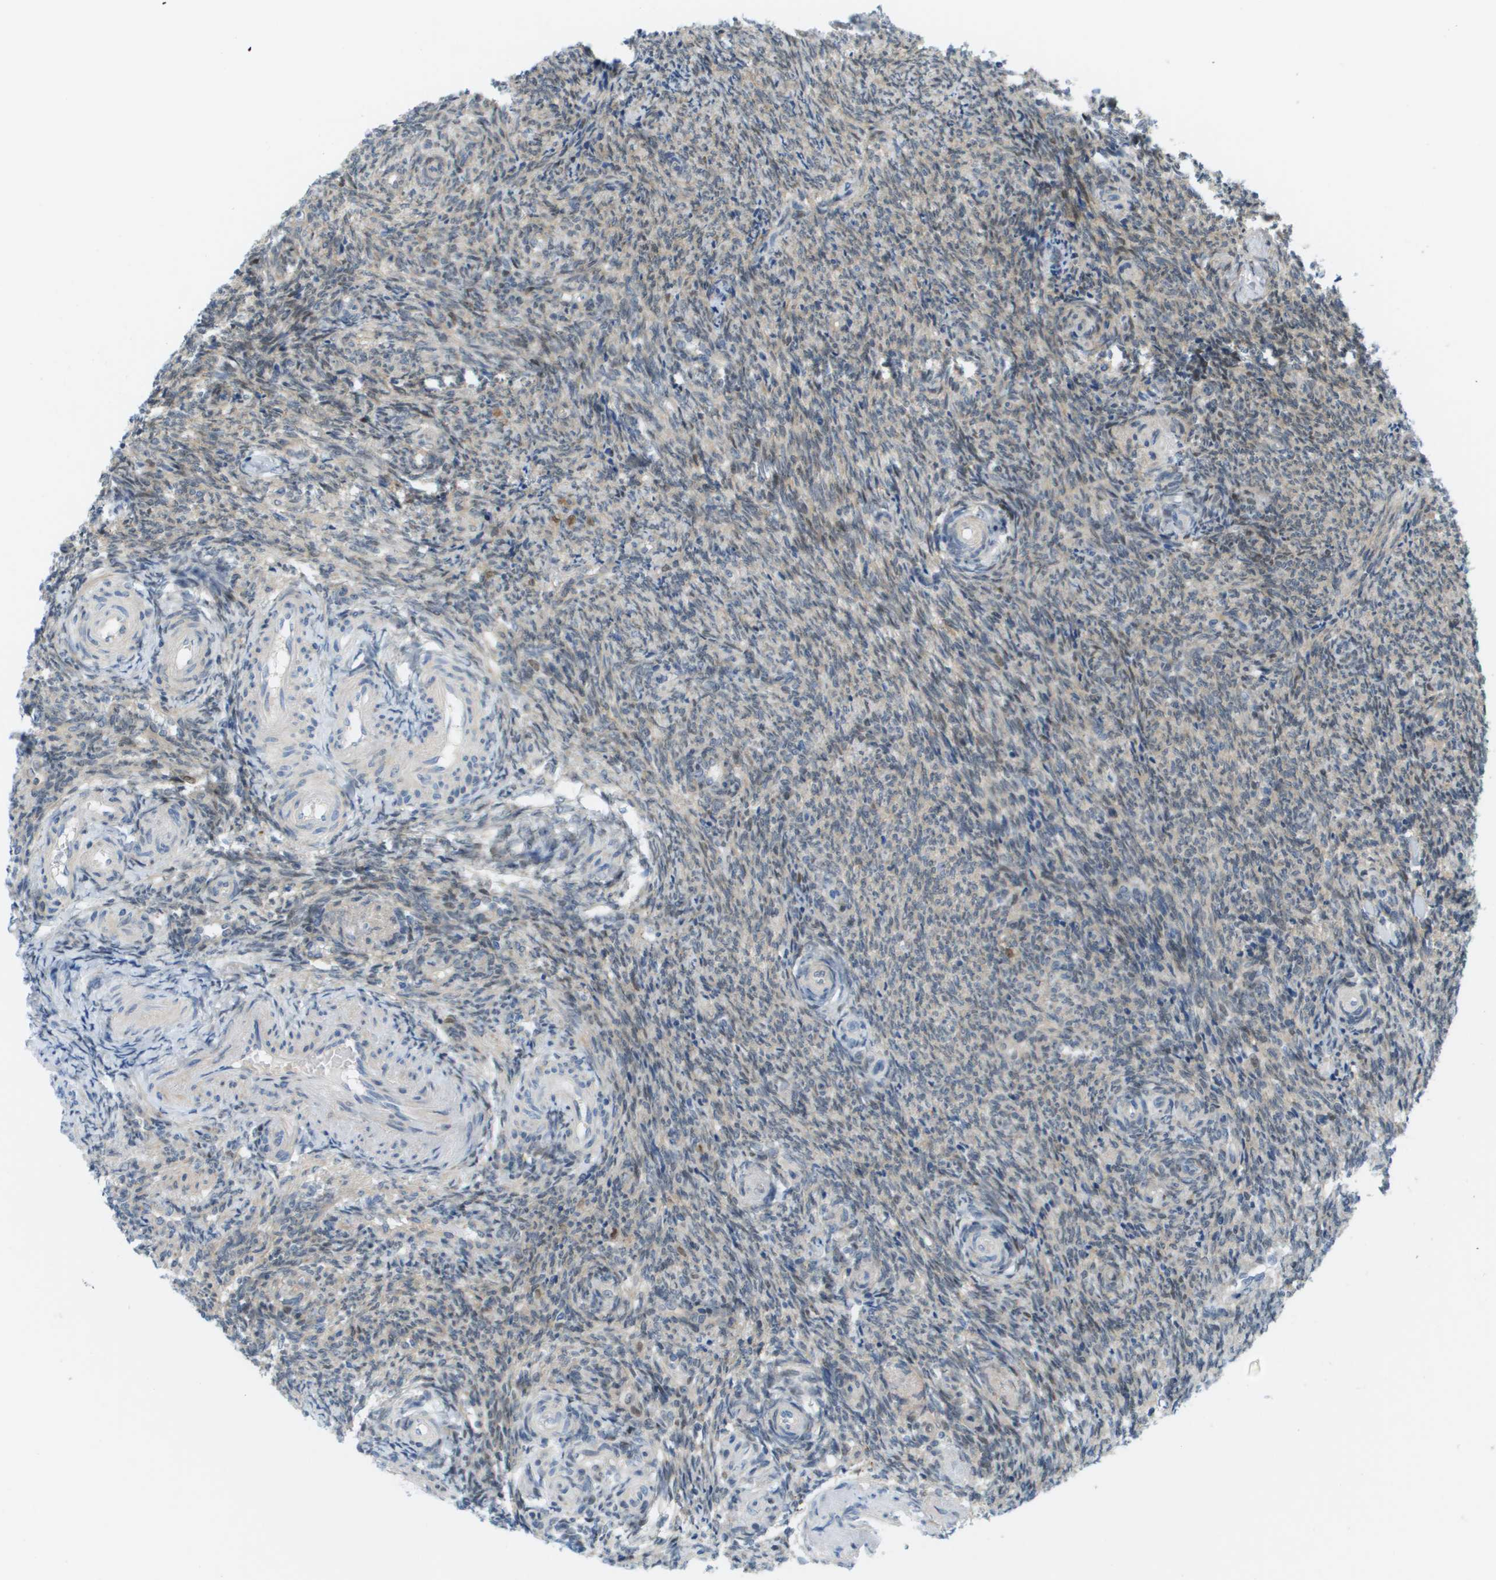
{"staining": {"intensity": "negative", "quantity": "none", "location": "none"}, "tissue": "ovary", "cell_type": "Follicle cells", "image_type": "normal", "snomed": [{"axis": "morphology", "description": "Normal tissue, NOS"}, {"axis": "topography", "description": "Ovary"}], "caption": "This is a histopathology image of IHC staining of benign ovary, which shows no positivity in follicle cells. Brightfield microscopy of IHC stained with DAB (brown) and hematoxylin (blue), captured at high magnification.", "gene": "CUL9", "patient": {"sex": "female", "age": 41}}